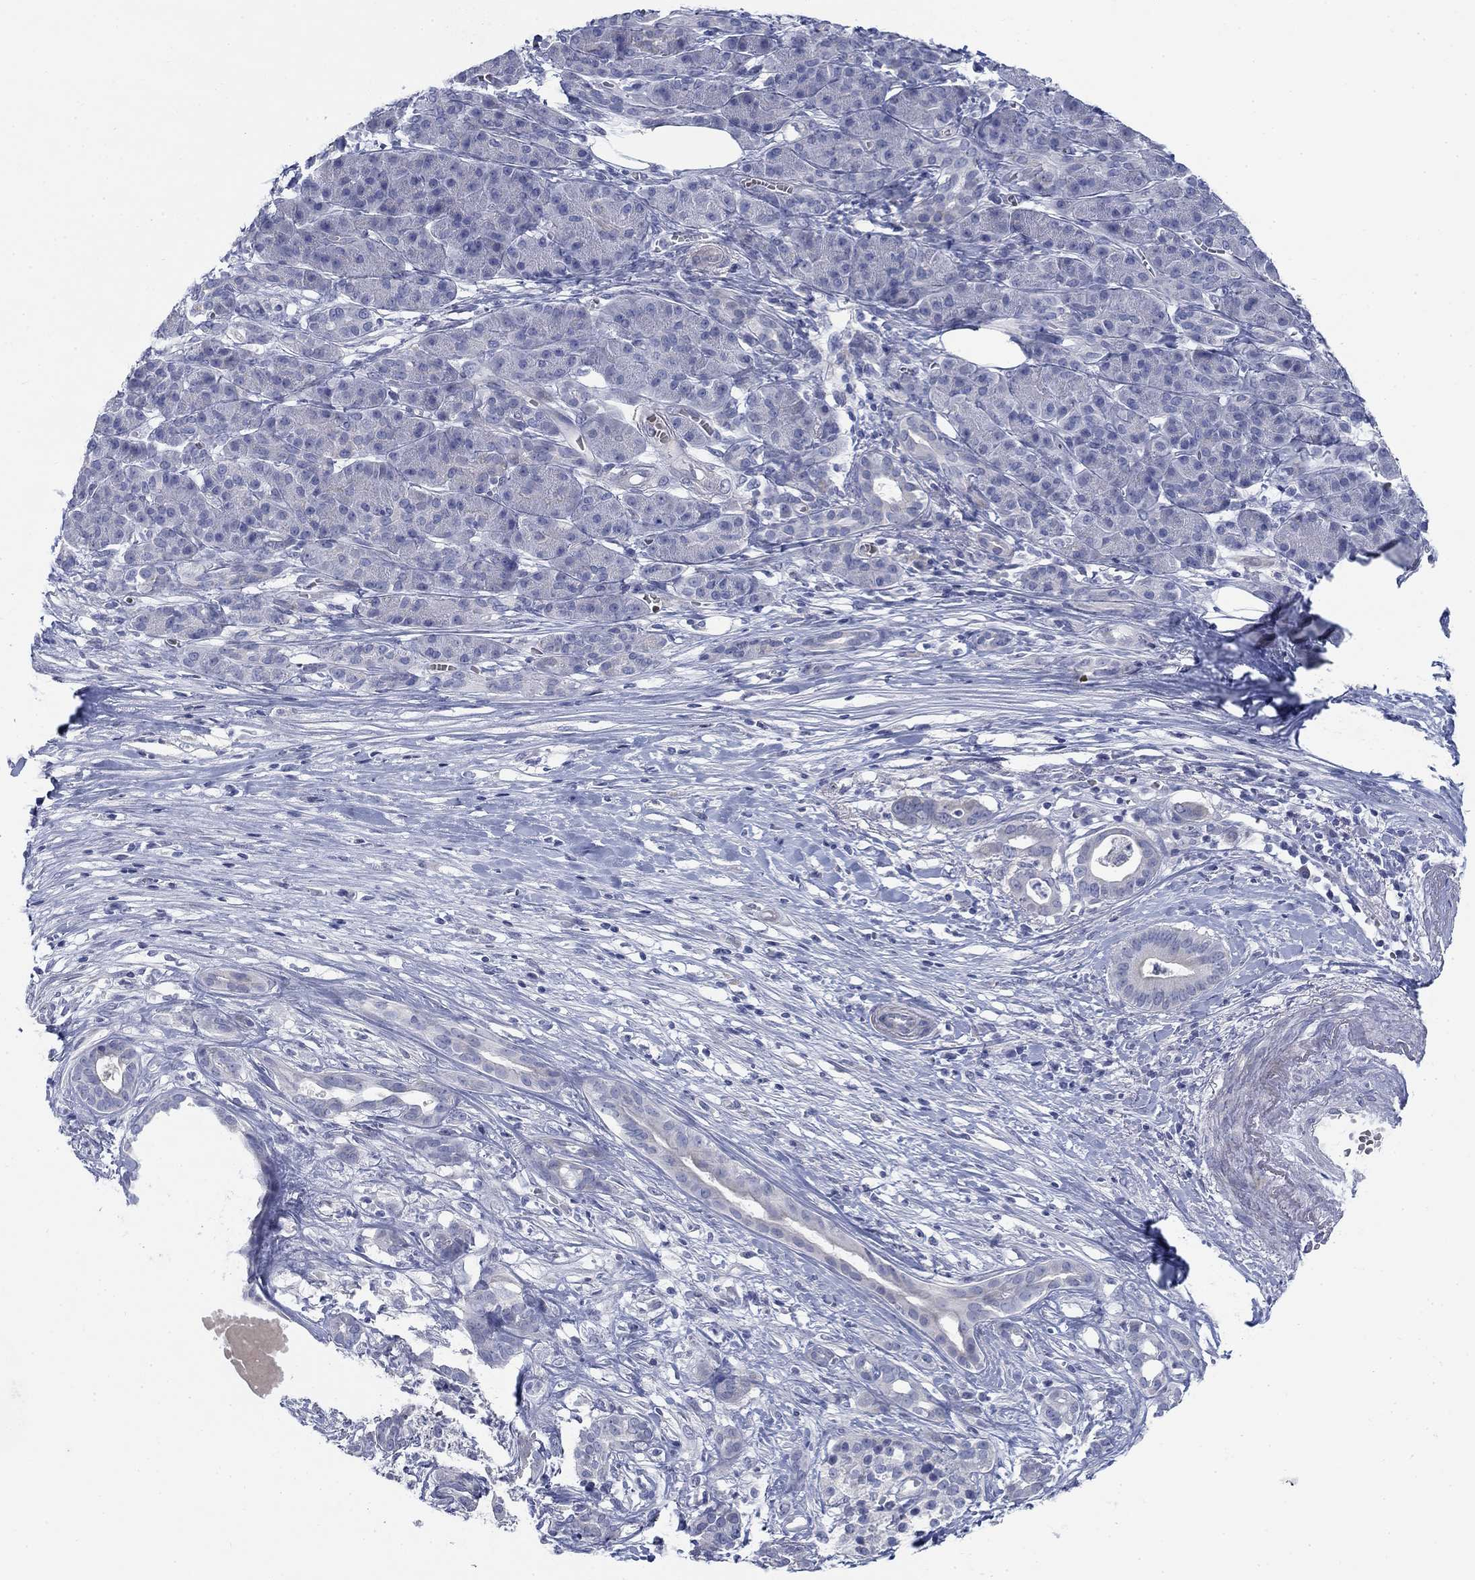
{"staining": {"intensity": "negative", "quantity": "none", "location": "none"}, "tissue": "pancreatic cancer", "cell_type": "Tumor cells", "image_type": "cancer", "snomed": [{"axis": "morphology", "description": "Adenocarcinoma, NOS"}, {"axis": "topography", "description": "Pancreas"}], "caption": "This micrograph is of pancreatic cancer (adenocarcinoma) stained with IHC to label a protein in brown with the nuclei are counter-stained blue. There is no staining in tumor cells.", "gene": "DNER", "patient": {"sex": "male", "age": 61}}